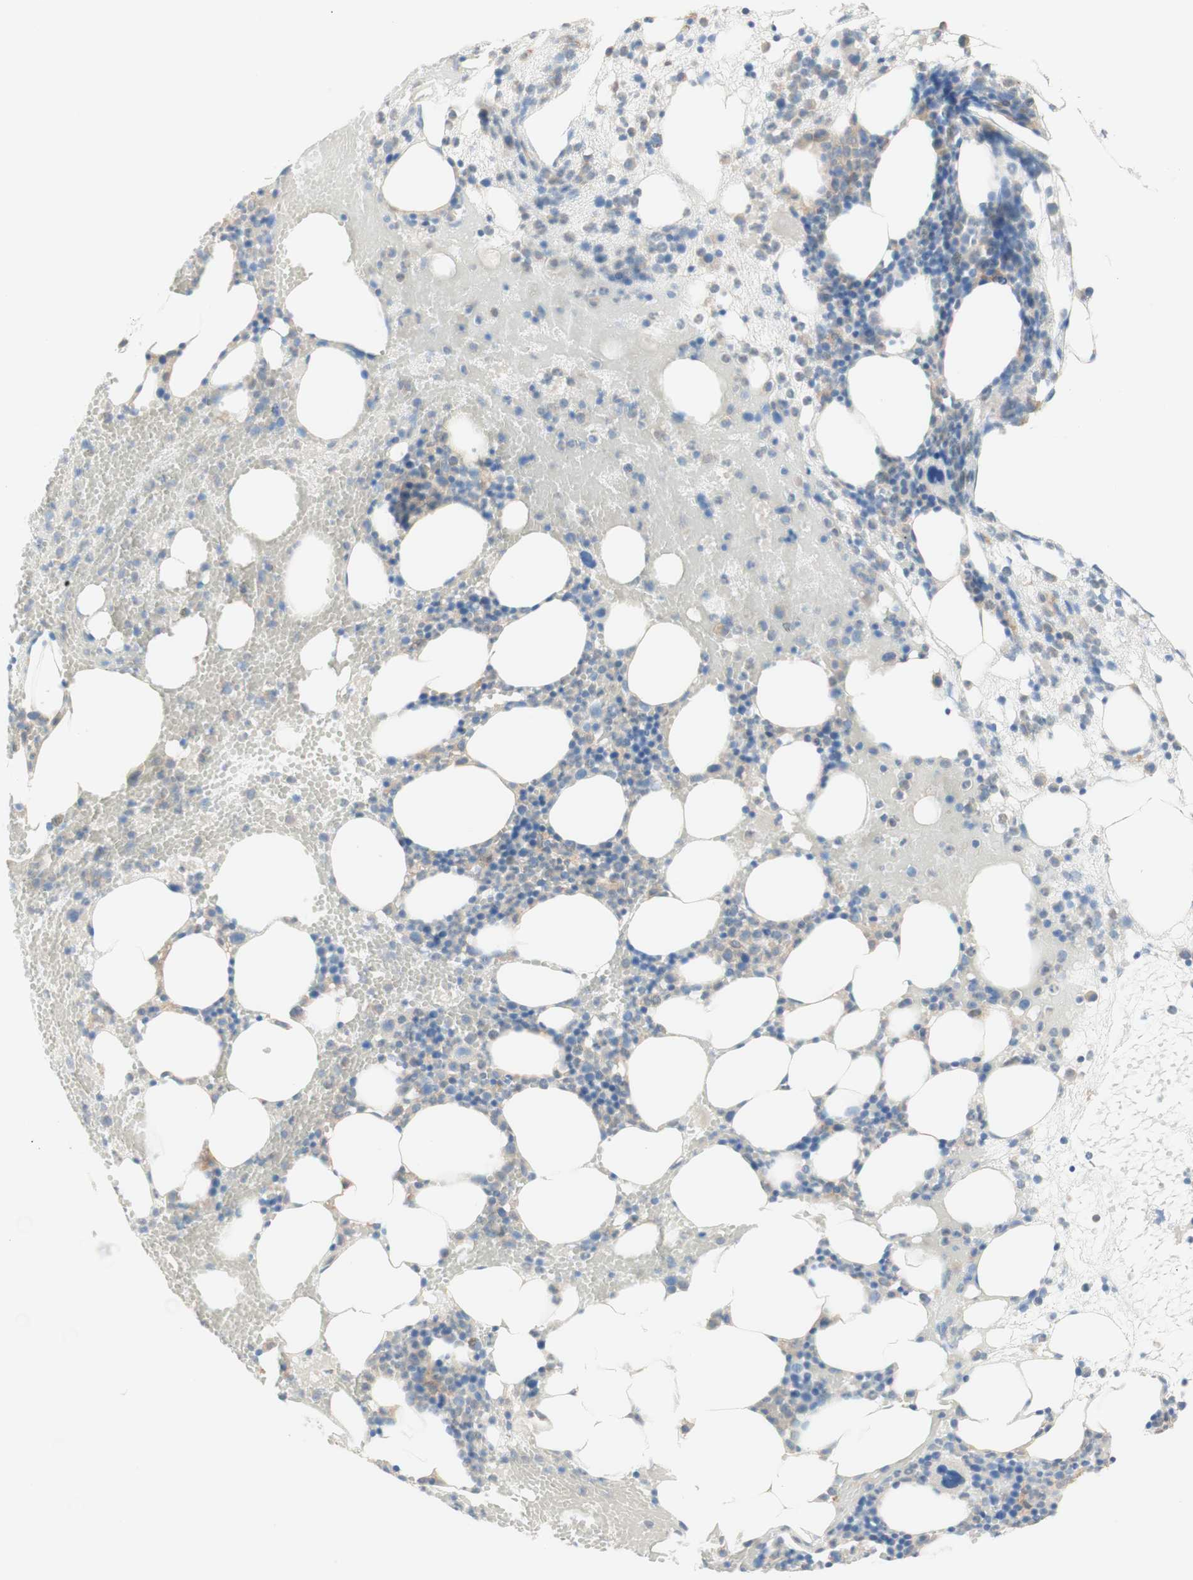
{"staining": {"intensity": "moderate", "quantity": "25%-75%", "location": "cytoplasmic/membranous"}, "tissue": "bone marrow", "cell_type": "Hematopoietic cells", "image_type": "normal", "snomed": [{"axis": "morphology", "description": "Normal tissue, NOS"}, {"axis": "morphology", "description": "Inflammation, NOS"}, {"axis": "topography", "description": "Bone marrow"}], "caption": "An immunohistochemistry image of benign tissue is shown. Protein staining in brown highlights moderate cytoplasmic/membranous positivity in bone marrow within hematopoietic cells. (brown staining indicates protein expression, while blue staining denotes nuclei).", "gene": "COMT", "patient": {"sex": "female", "age": 79}}